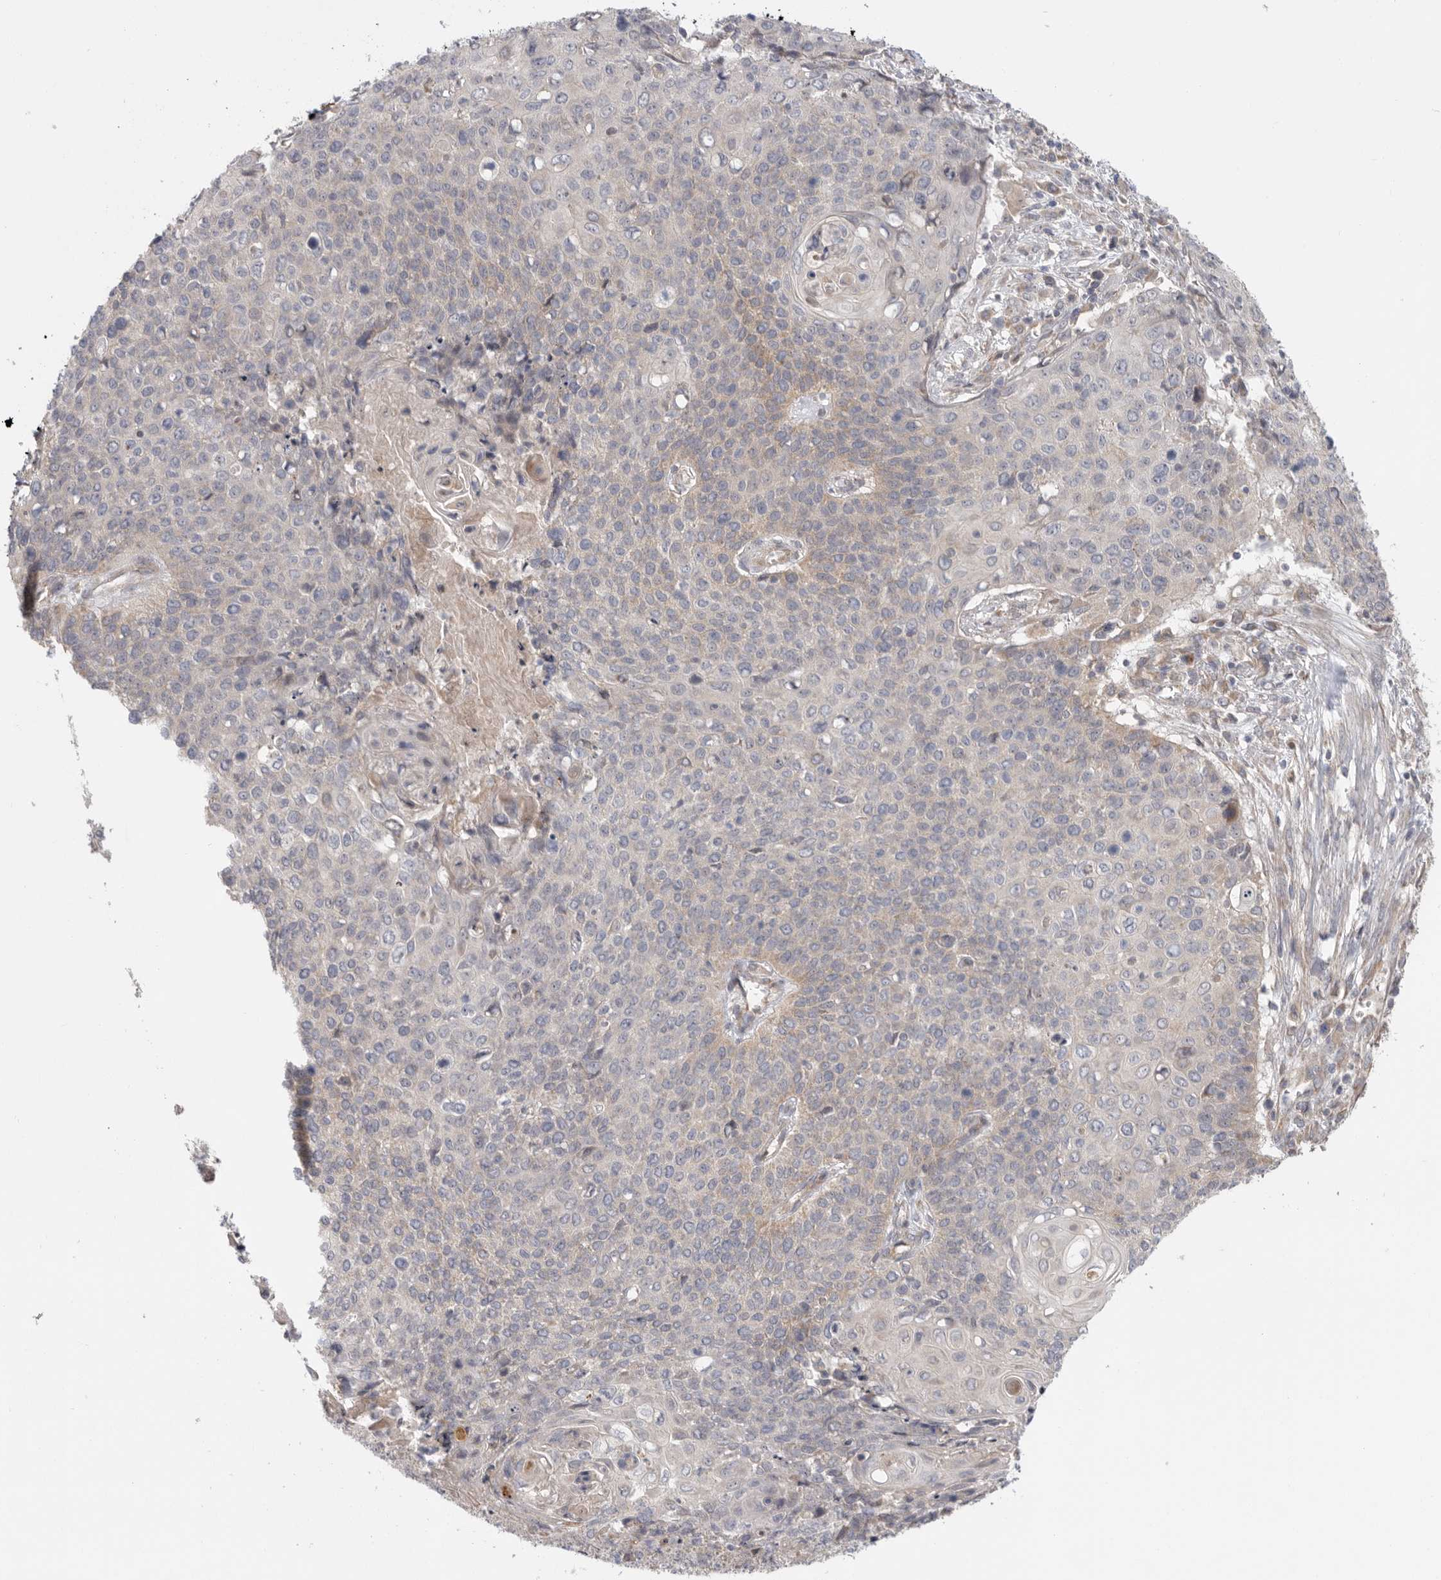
{"staining": {"intensity": "moderate", "quantity": "<25%", "location": "cytoplasmic/membranous"}, "tissue": "cervical cancer", "cell_type": "Tumor cells", "image_type": "cancer", "snomed": [{"axis": "morphology", "description": "Squamous cell carcinoma, NOS"}, {"axis": "topography", "description": "Cervix"}], "caption": "Tumor cells demonstrate moderate cytoplasmic/membranous positivity in about <25% of cells in cervical squamous cell carcinoma.", "gene": "MTFR1L", "patient": {"sex": "female", "age": 39}}